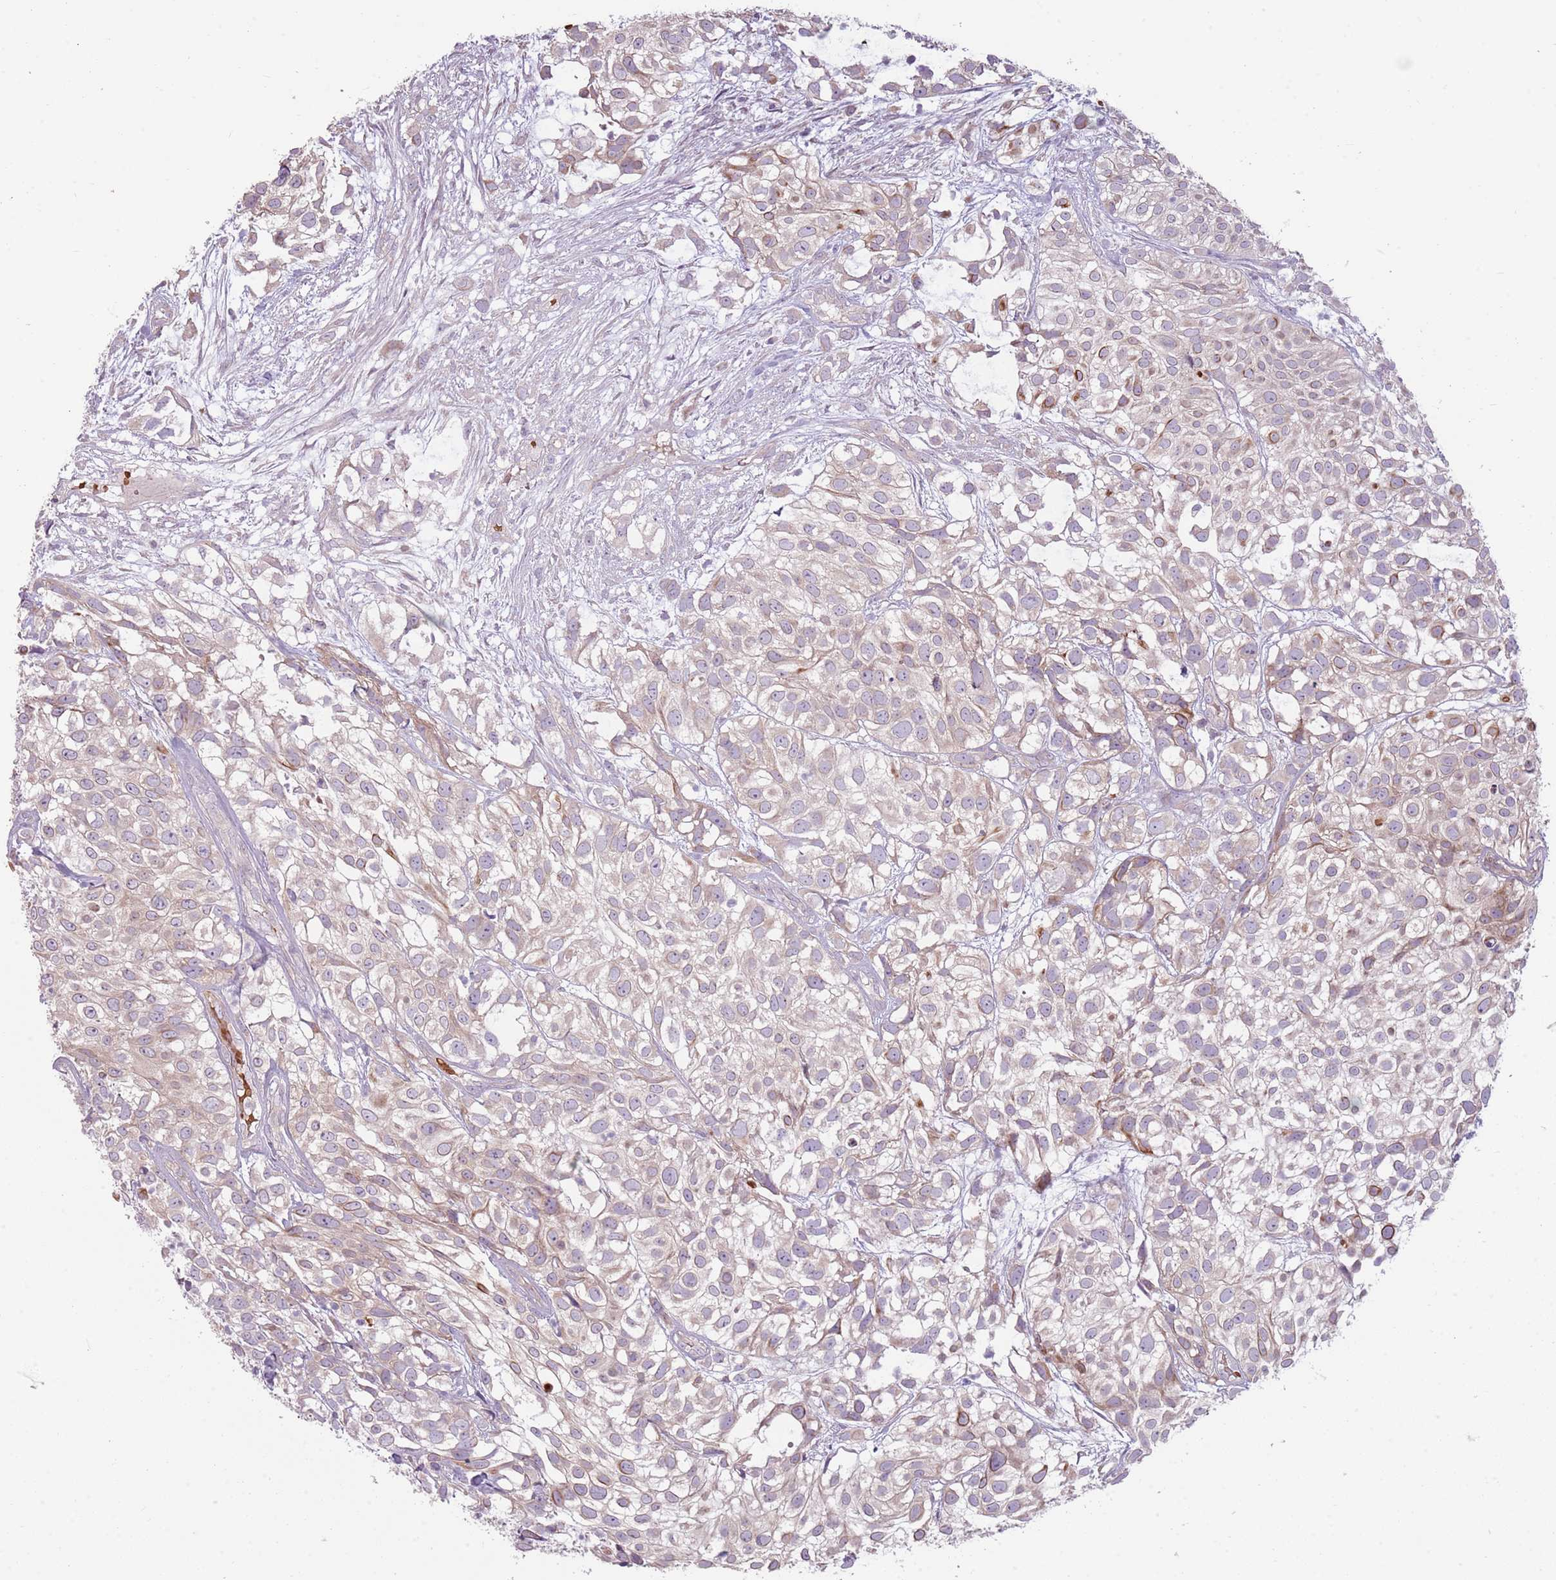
{"staining": {"intensity": "moderate", "quantity": "<25%", "location": "cytoplasmic/membranous"}, "tissue": "urothelial cancer", "cell_type": "Tumor cells", "image_type": "cancer", "snomed": [{"axis": "morphology", "description": "Urothelial carcinoma, High grade"}, {"axis": "topography", "description": "Urinary bladder"}], "caption": "Protein analysis of urothelial cancer tissue shows moderate cytoplasmic/membranous staining in approximately <25% of tumor cells.", "gene": "HSPA14", "patient": {"sex": "male", "age": 56}}